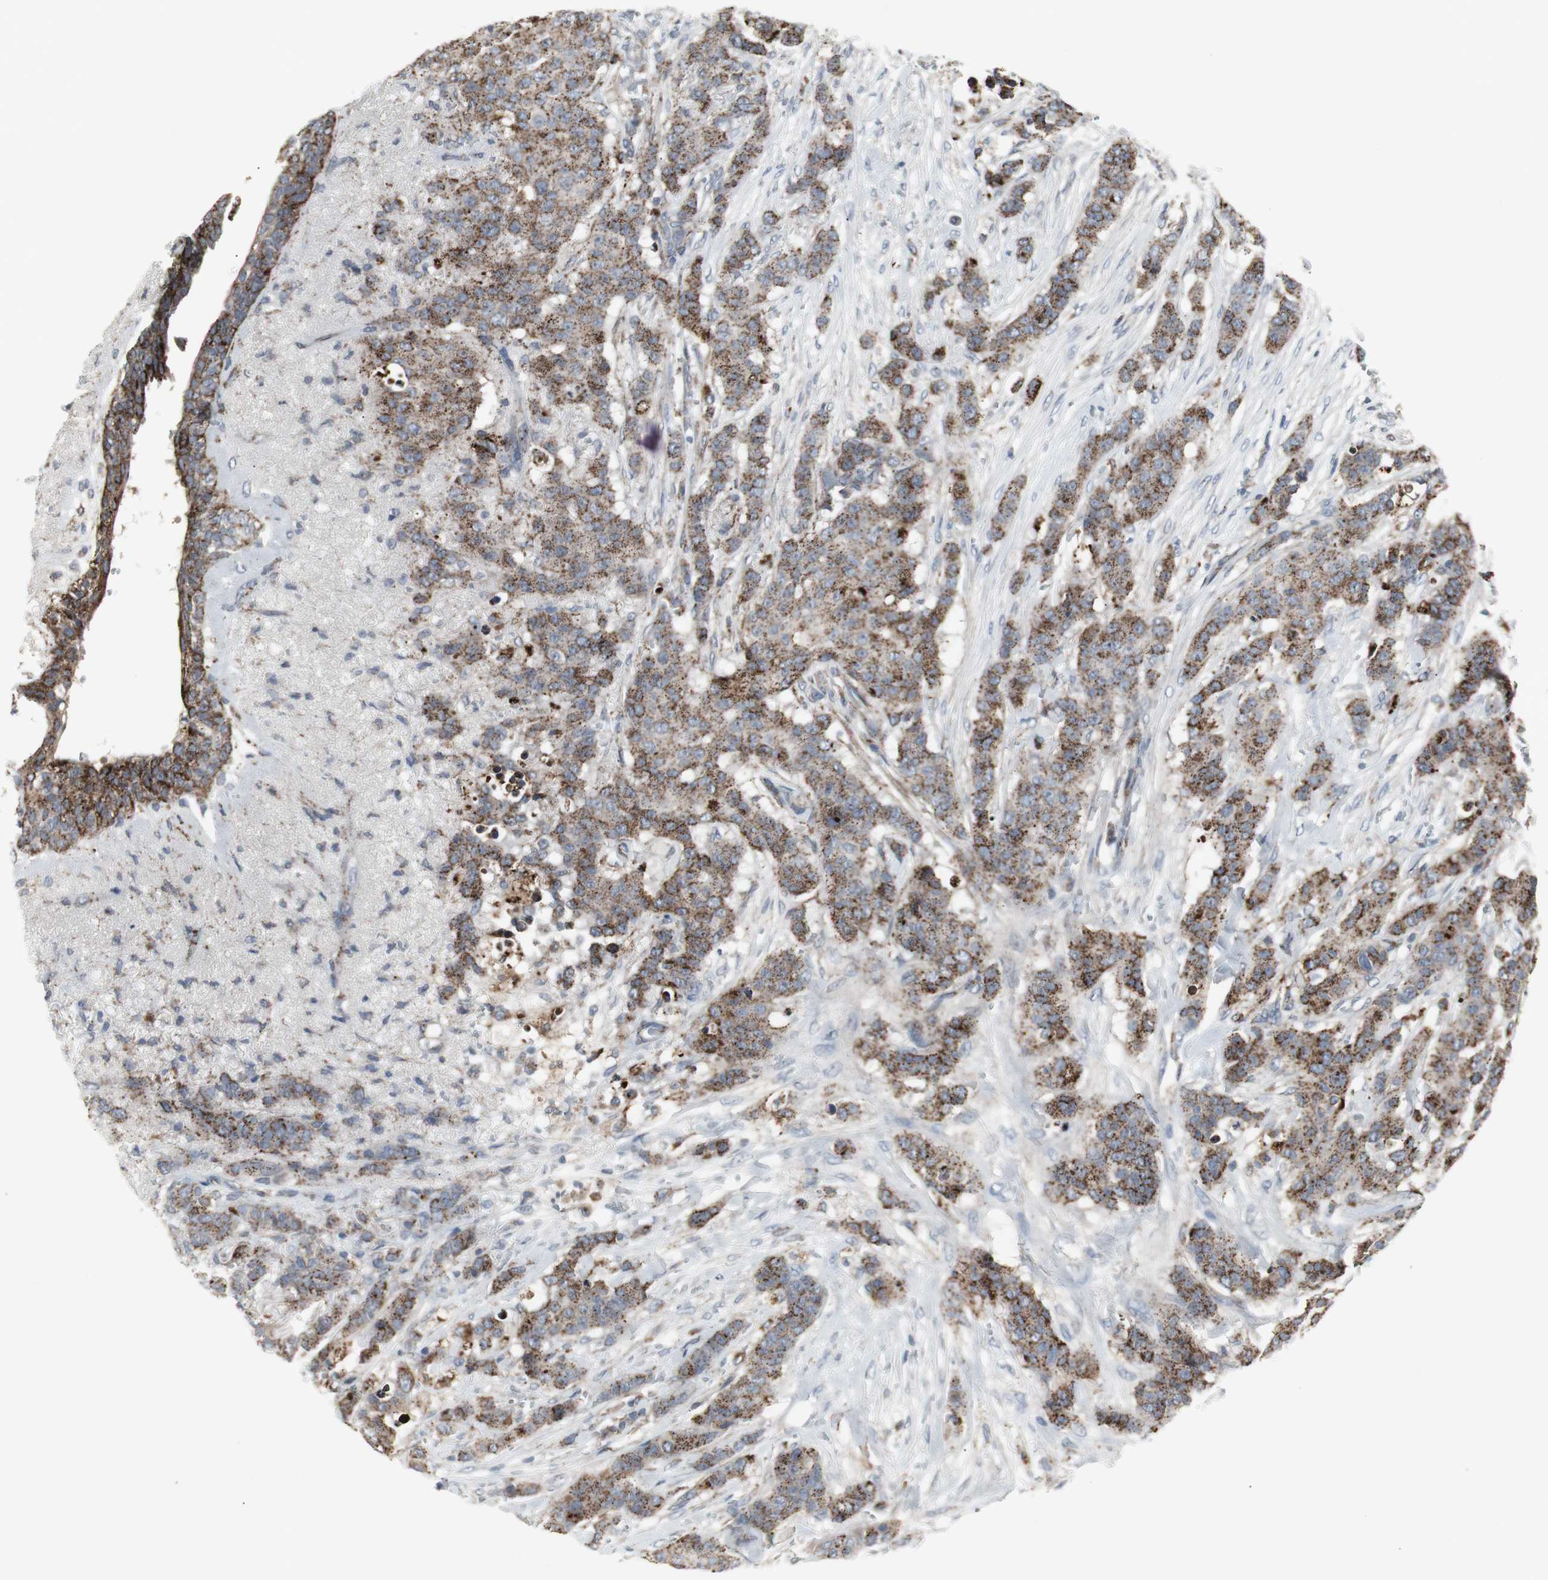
{"staining": {"intensity": "strong", "quantity": ">75%", "location": "cytoplasmic/membranous"}, "tissue": "breast cancer", "cell_type": "Tumor cells", "image_type": "cancer", "snomed": [{"axis": "morphology", "description": "Duct carcinoma"}, {"axis": "topography", "description": "Breast"}], "caption": "Protein staining exhibits strong cytoplasmic/membranous expression in approximately >75% of tumor cells in intraductal carcinoma (breast). (DAB = brown stain, brightfield microscopy at high magnification).", "gene": "GBA1", "patient": {"sex": "female", "age": 40}}